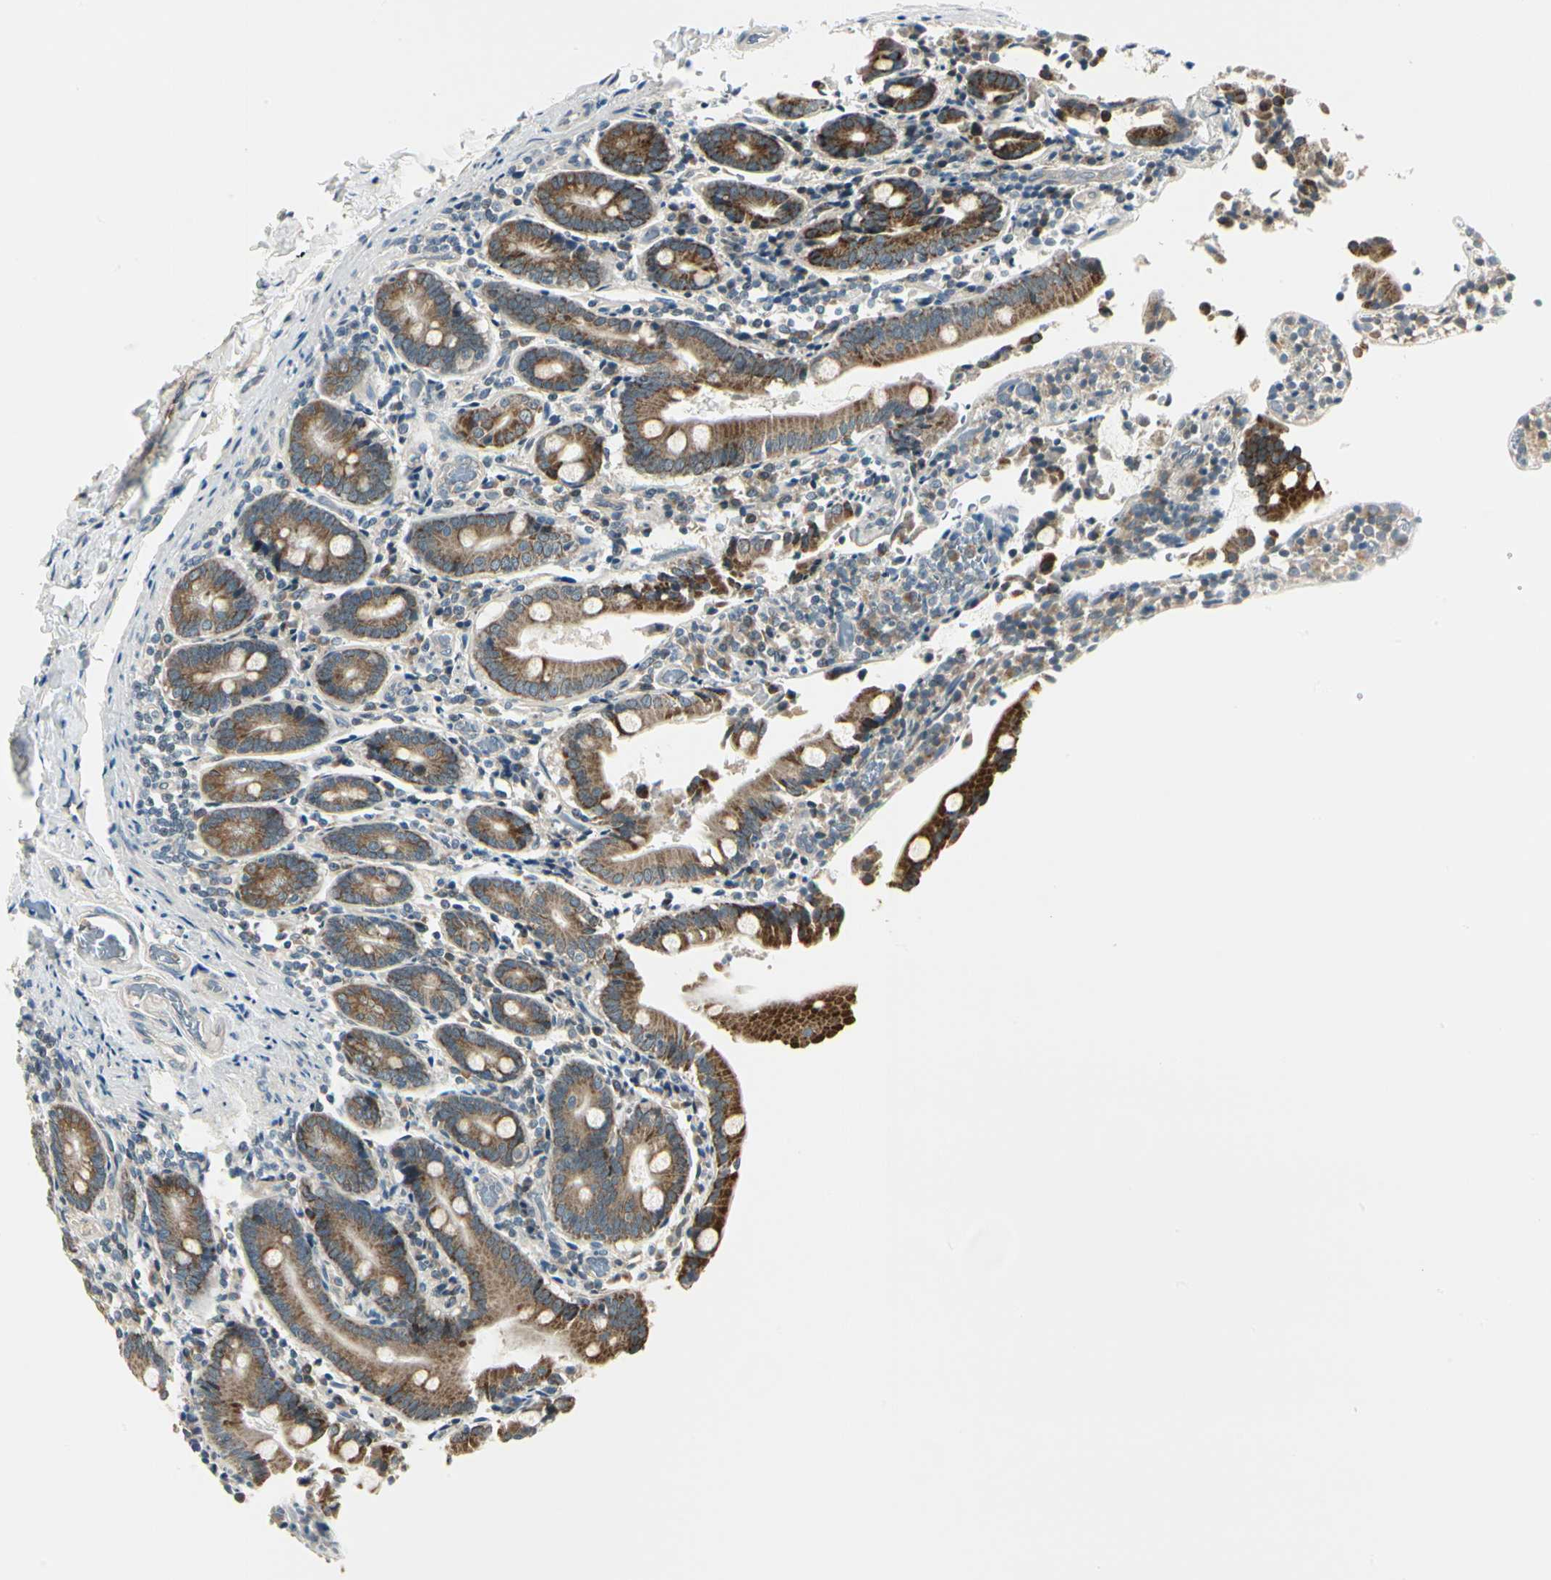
{"staining": {"intensity": "strong", "quantity": ">75%", "location": "cytoplasmic/membranous"}, "tissue": "duodenum", "cell_type": "Glandular cells", "image_type": "normal", "snomed": [{"axis": "morphology", "description": "Normal tissue, NOS"}, {"axis": "topography", "description": "Duodenum"}], "caption": "A brown stain shows strong cytoplasmic/membranous staining of a protein in glandular cells of unremarkable duodenum.", "gene": "BNIP1", "patient": {"sex": "female", "age": 53}}